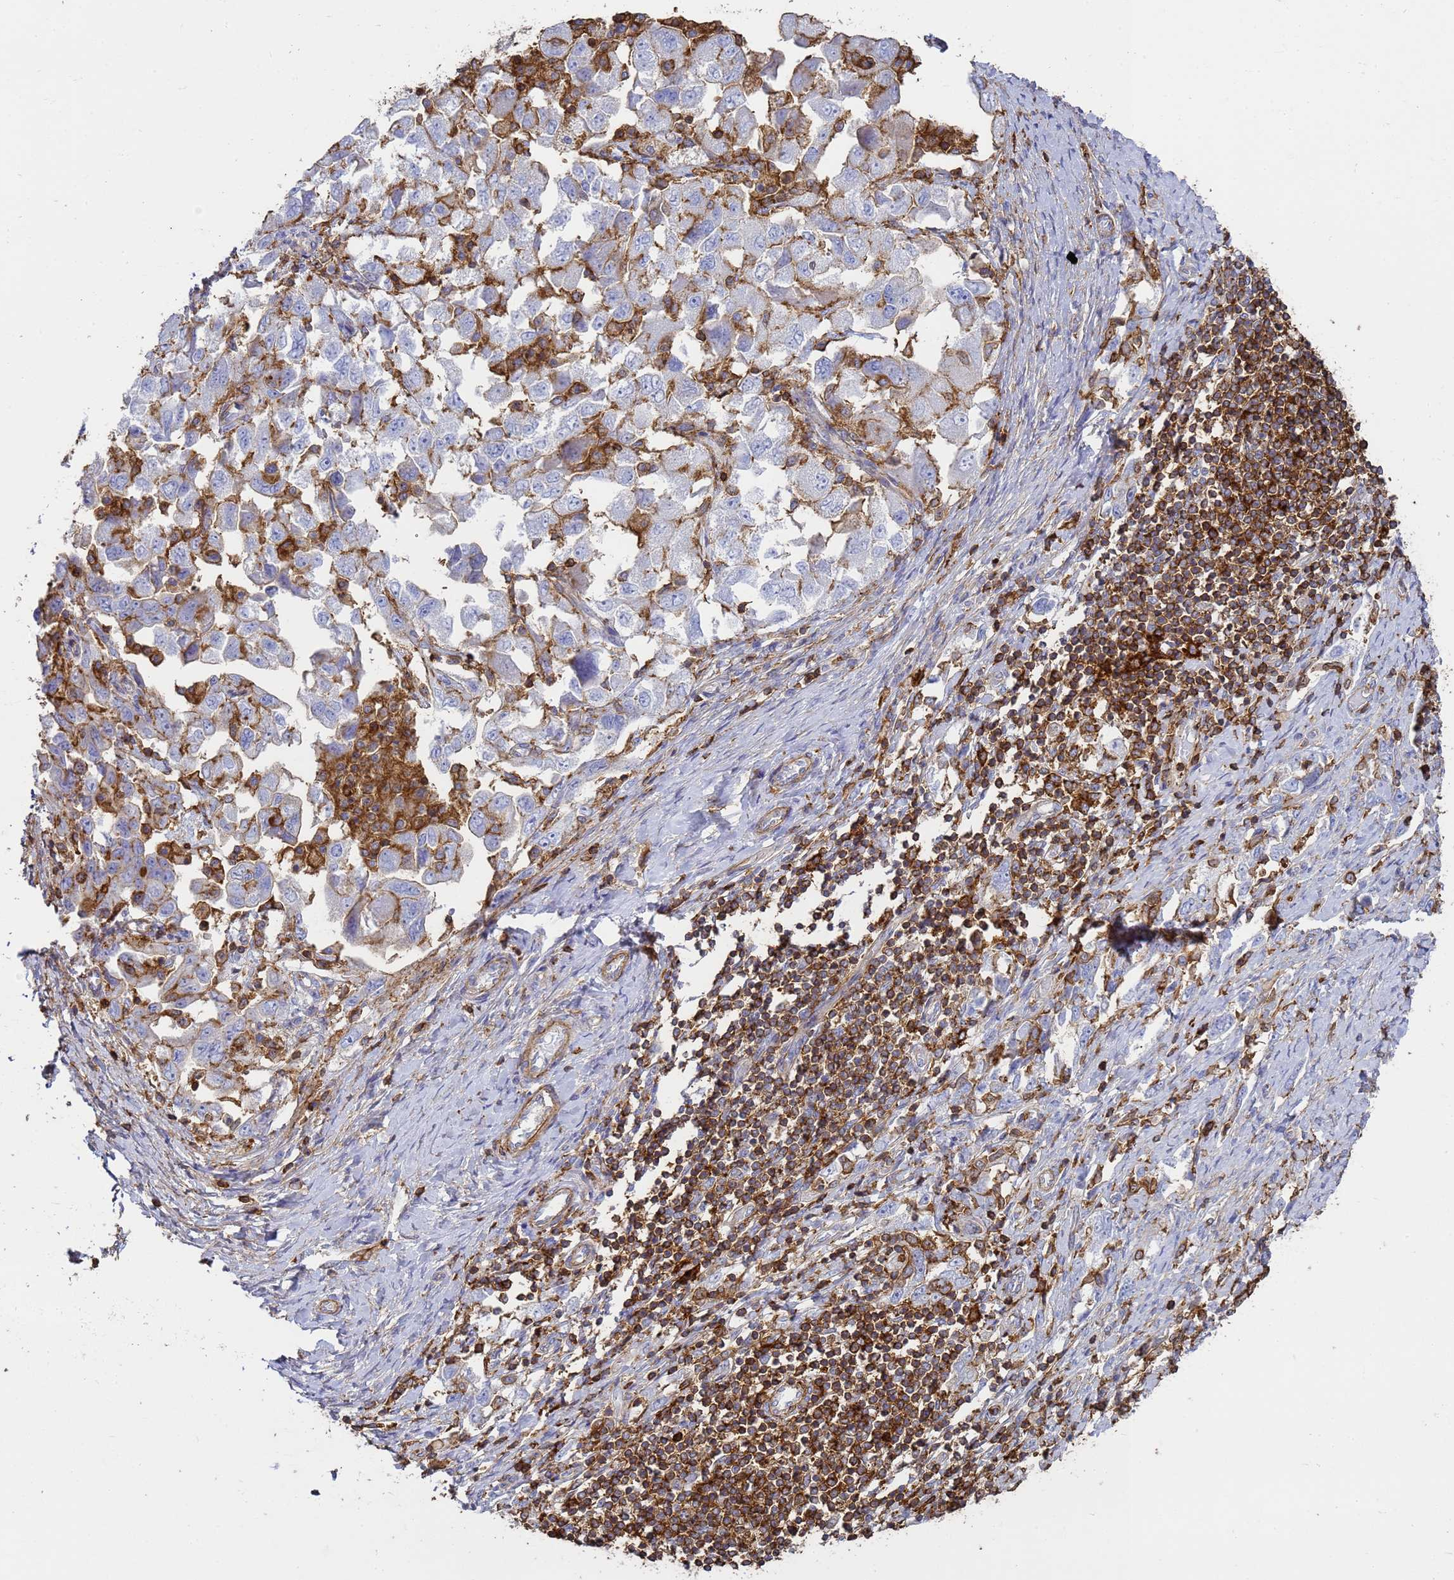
{"staining": {"intensity": "moderate", "quantity": "25%-75%", "location": "cytoplasmic/membranous"}, "tissue": "ovarian cancer", "cell_type": "Tumor cells", "image_type": "cancer", "snomed": [{"axis": "morphology", "description": "Carcinoma, NOS"}, {"axis": "morphology", "description": "Cystadenocarcinoma, serous, NOS"}, {"axis": "topography", "description": "Ovary"}], "caption": "This is an image of immunohistochemistry (IHC) staining of serous cystadenocarcinoma (ovarian), which shows moderate staining in the cytoplasmic/membranous of tumor cells.", "gene": "ACTB", "patient": {"sex": "female", "age": 69}}